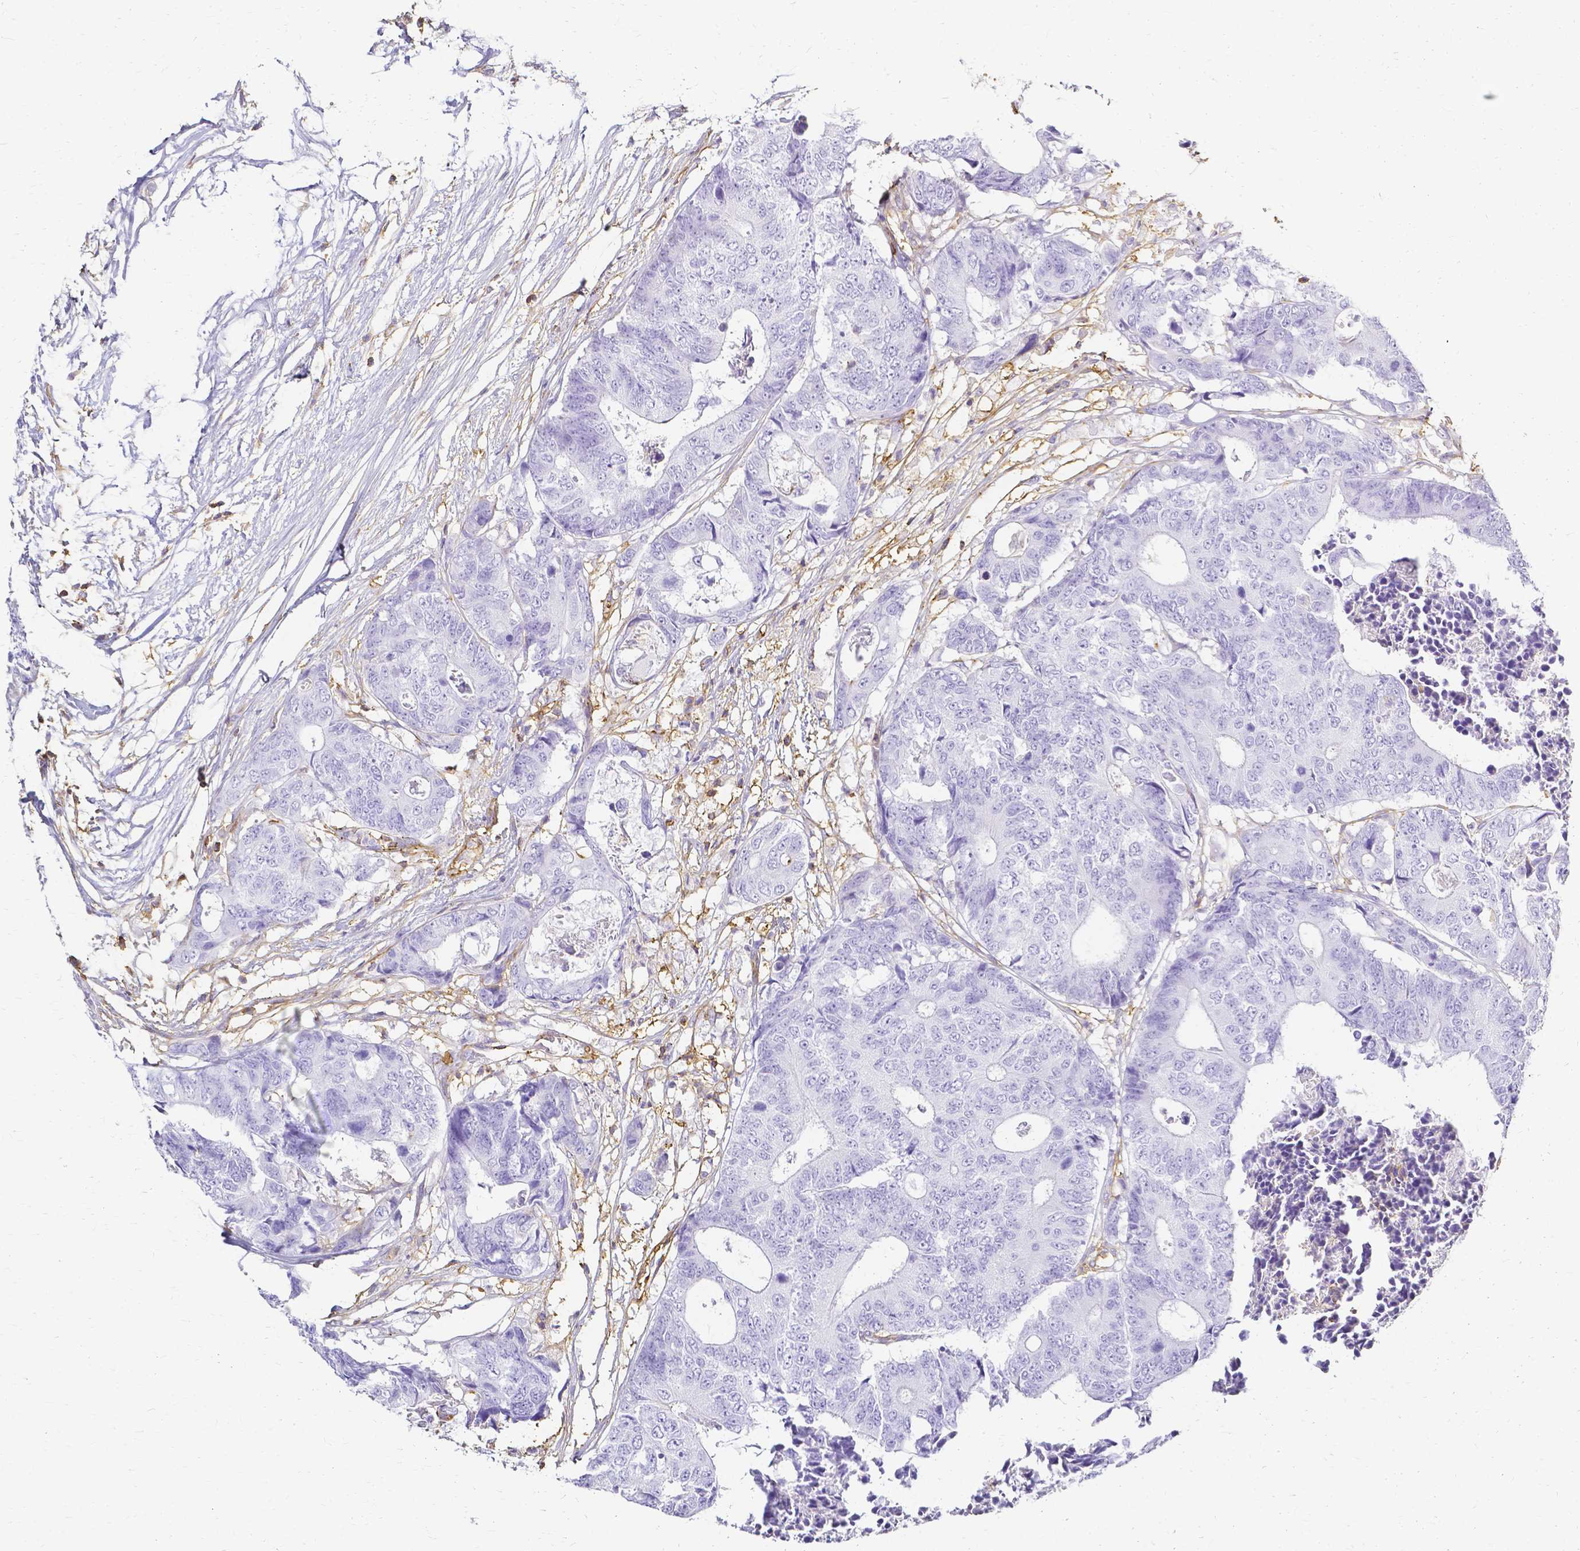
{"staining": {"intensity": "negative", "quantity": "none", "location": "none"}, "tissue": "colorectal cancer", "cell_type": "Tumor cells", "image_type": "cancer", "snomed": [{"axis": "morphology", "description": "Adenocarcinoma, NOS"}, {"axis": "topography", "description": "Colon"}], "caption": "Immunohistochemistry of human colorectal adenocarcinoma demonstrates no expression in tumor cells. Nuclei are stained in blue.", "gene": "HSPA12A", "patient": {"sex": "female", "age": 48}}